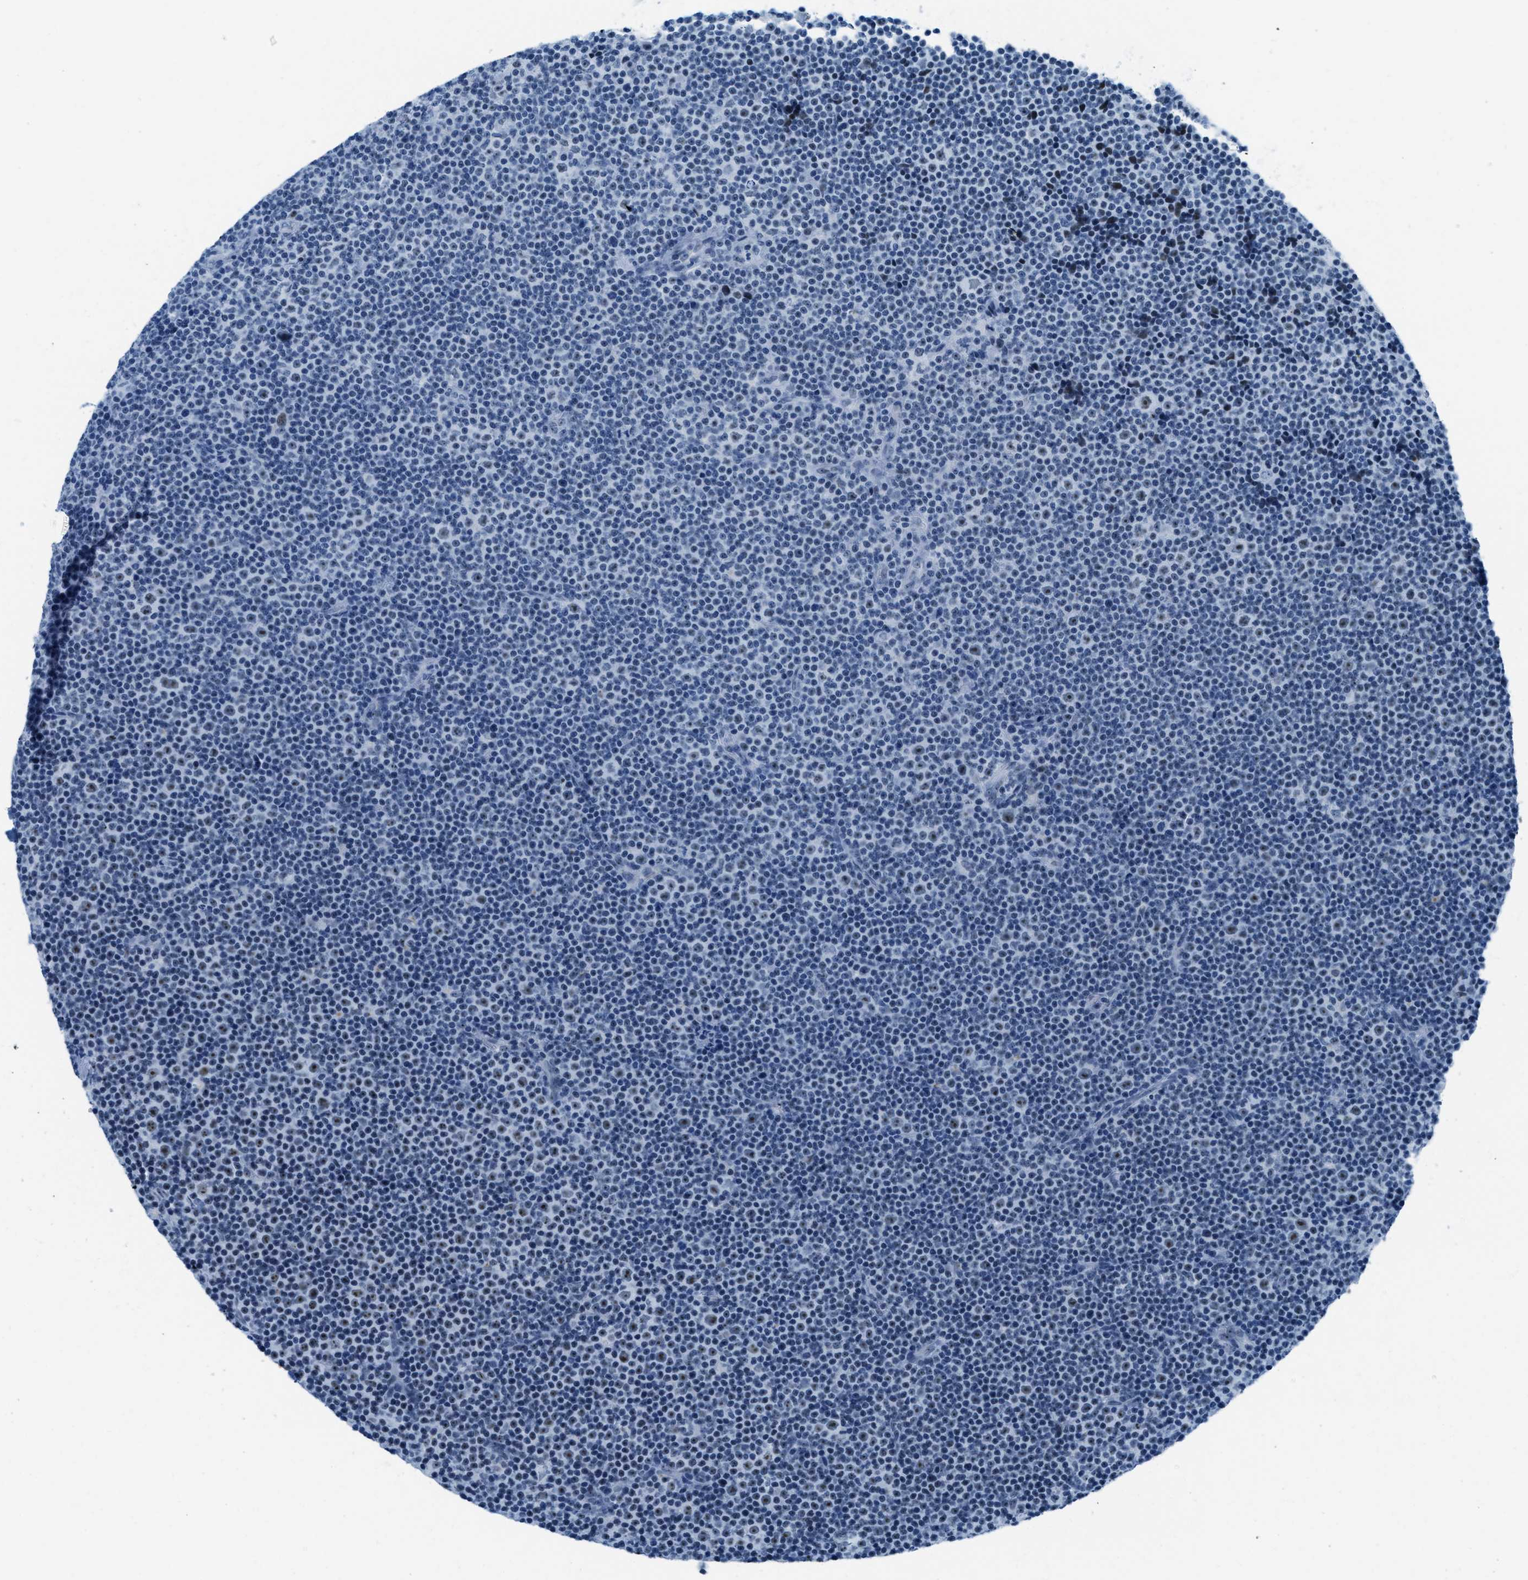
{"staining": {"intensity": "moderate", "quantity": "25%-75%", "location": "nuclear"}, "tissue": "lymphoma", "cell_type": "Tumor cells", "image_type": "cancer", "snomed": [{"axis": "morphology", "description": "Malignant lymphoma, non-Hodgkin's type, Low grade"}, {"axis": "topography", "description": "Lymph node"}], "caption": "Protein expression analysis of human lymphoma reveals moderate nuclear staining in approximately 25%-75% of tumor cells.", "gene": "PLA2G2A", "patient": {"sex": "female", "age": 67}}